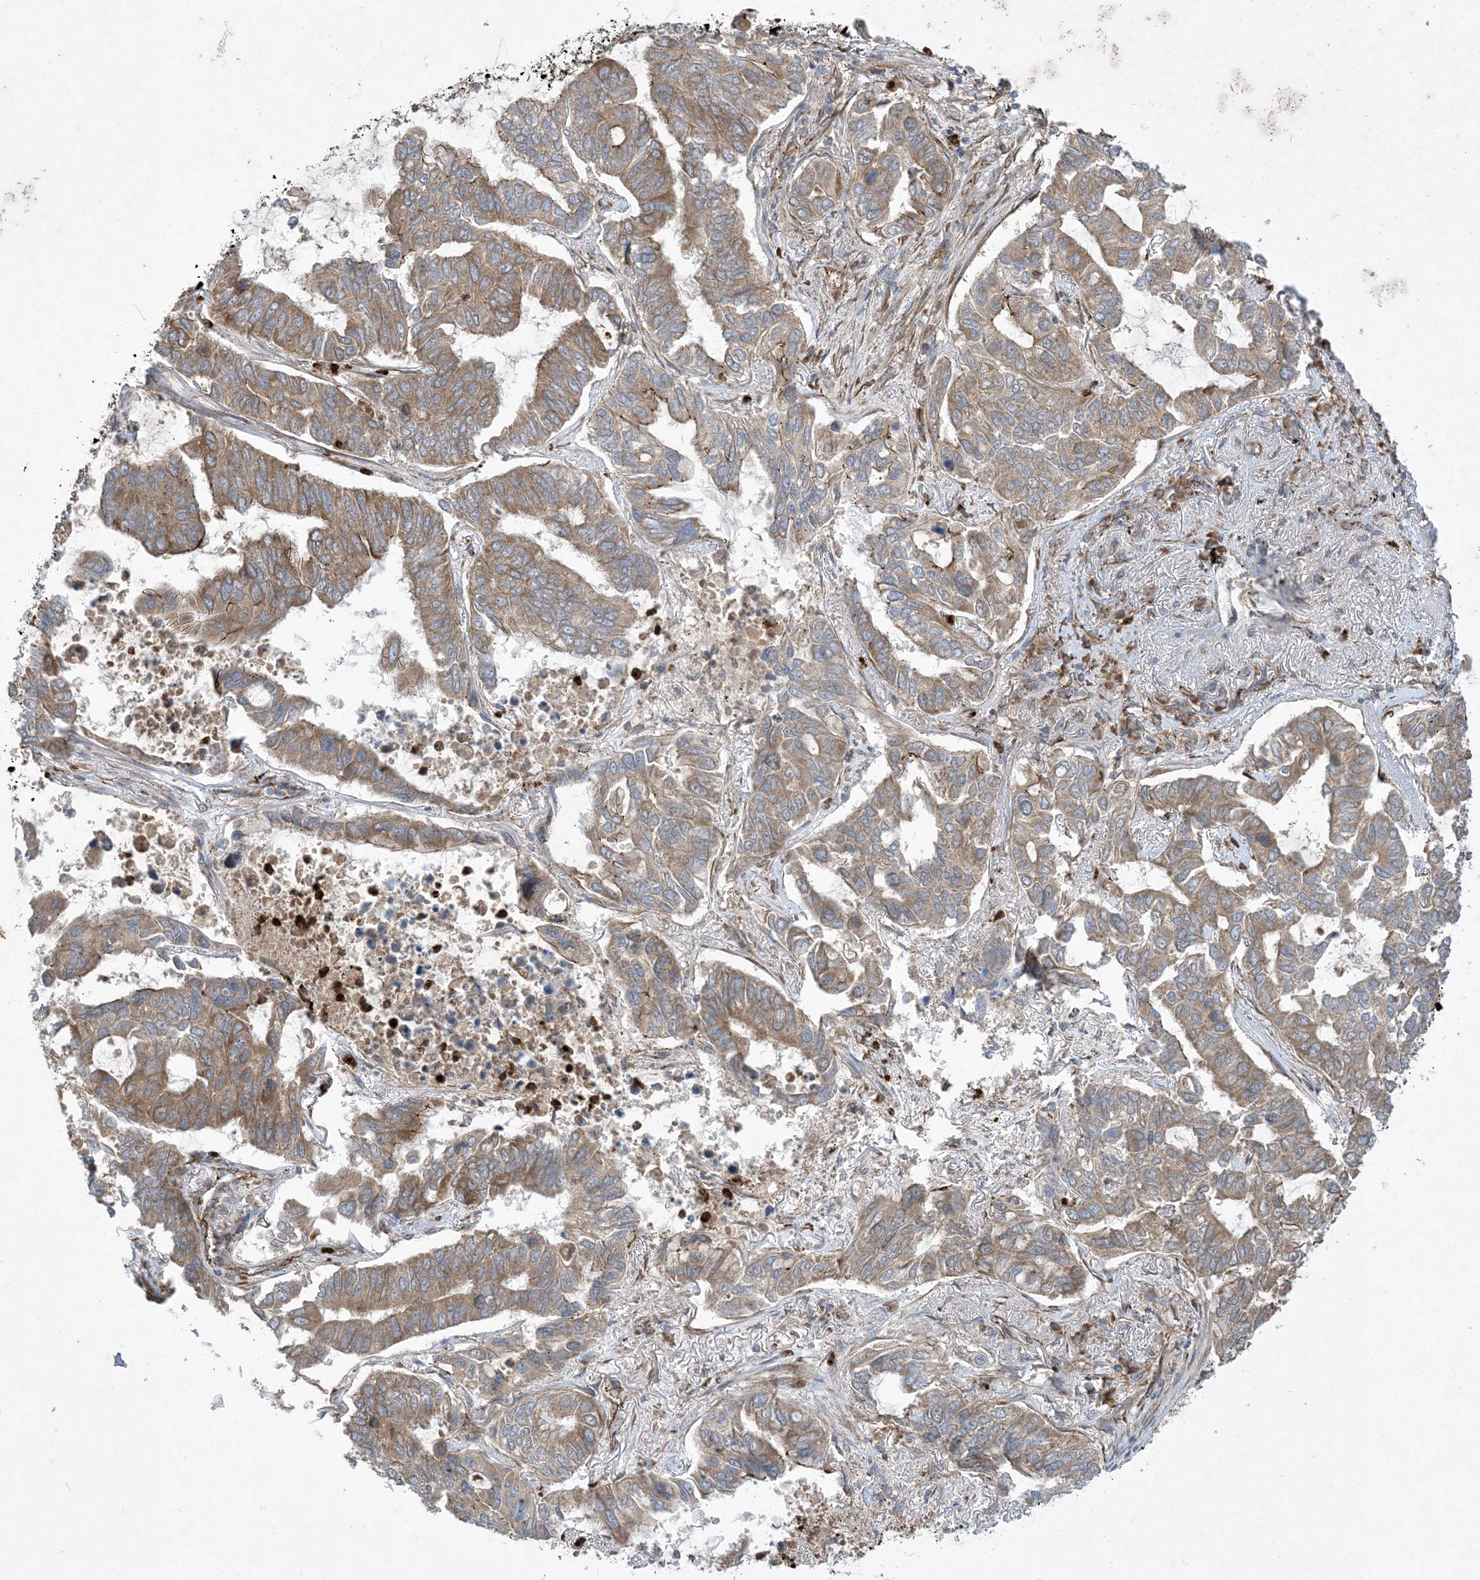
{"staining": {"intensity": "moderate", "quantity": ">75%", "location": "cytoplasmic/membranous"}, "tissue": "lung cancer", "cell_type": "Tumor cells", "image_type": "cancer", "snomed": [{"axis": "morphology", "description": "Adenocarcinoma, NOS"}, {"axis": "topography", "description": "Lung"}], "caption": "IHC of lung adenocarcinoma reveals medium levels of moderate cytoplasmic/membranous staining in about >75% of tumor cells.", "gene": "OTOP1", "patient": {"sex": "male", "age": 64}}